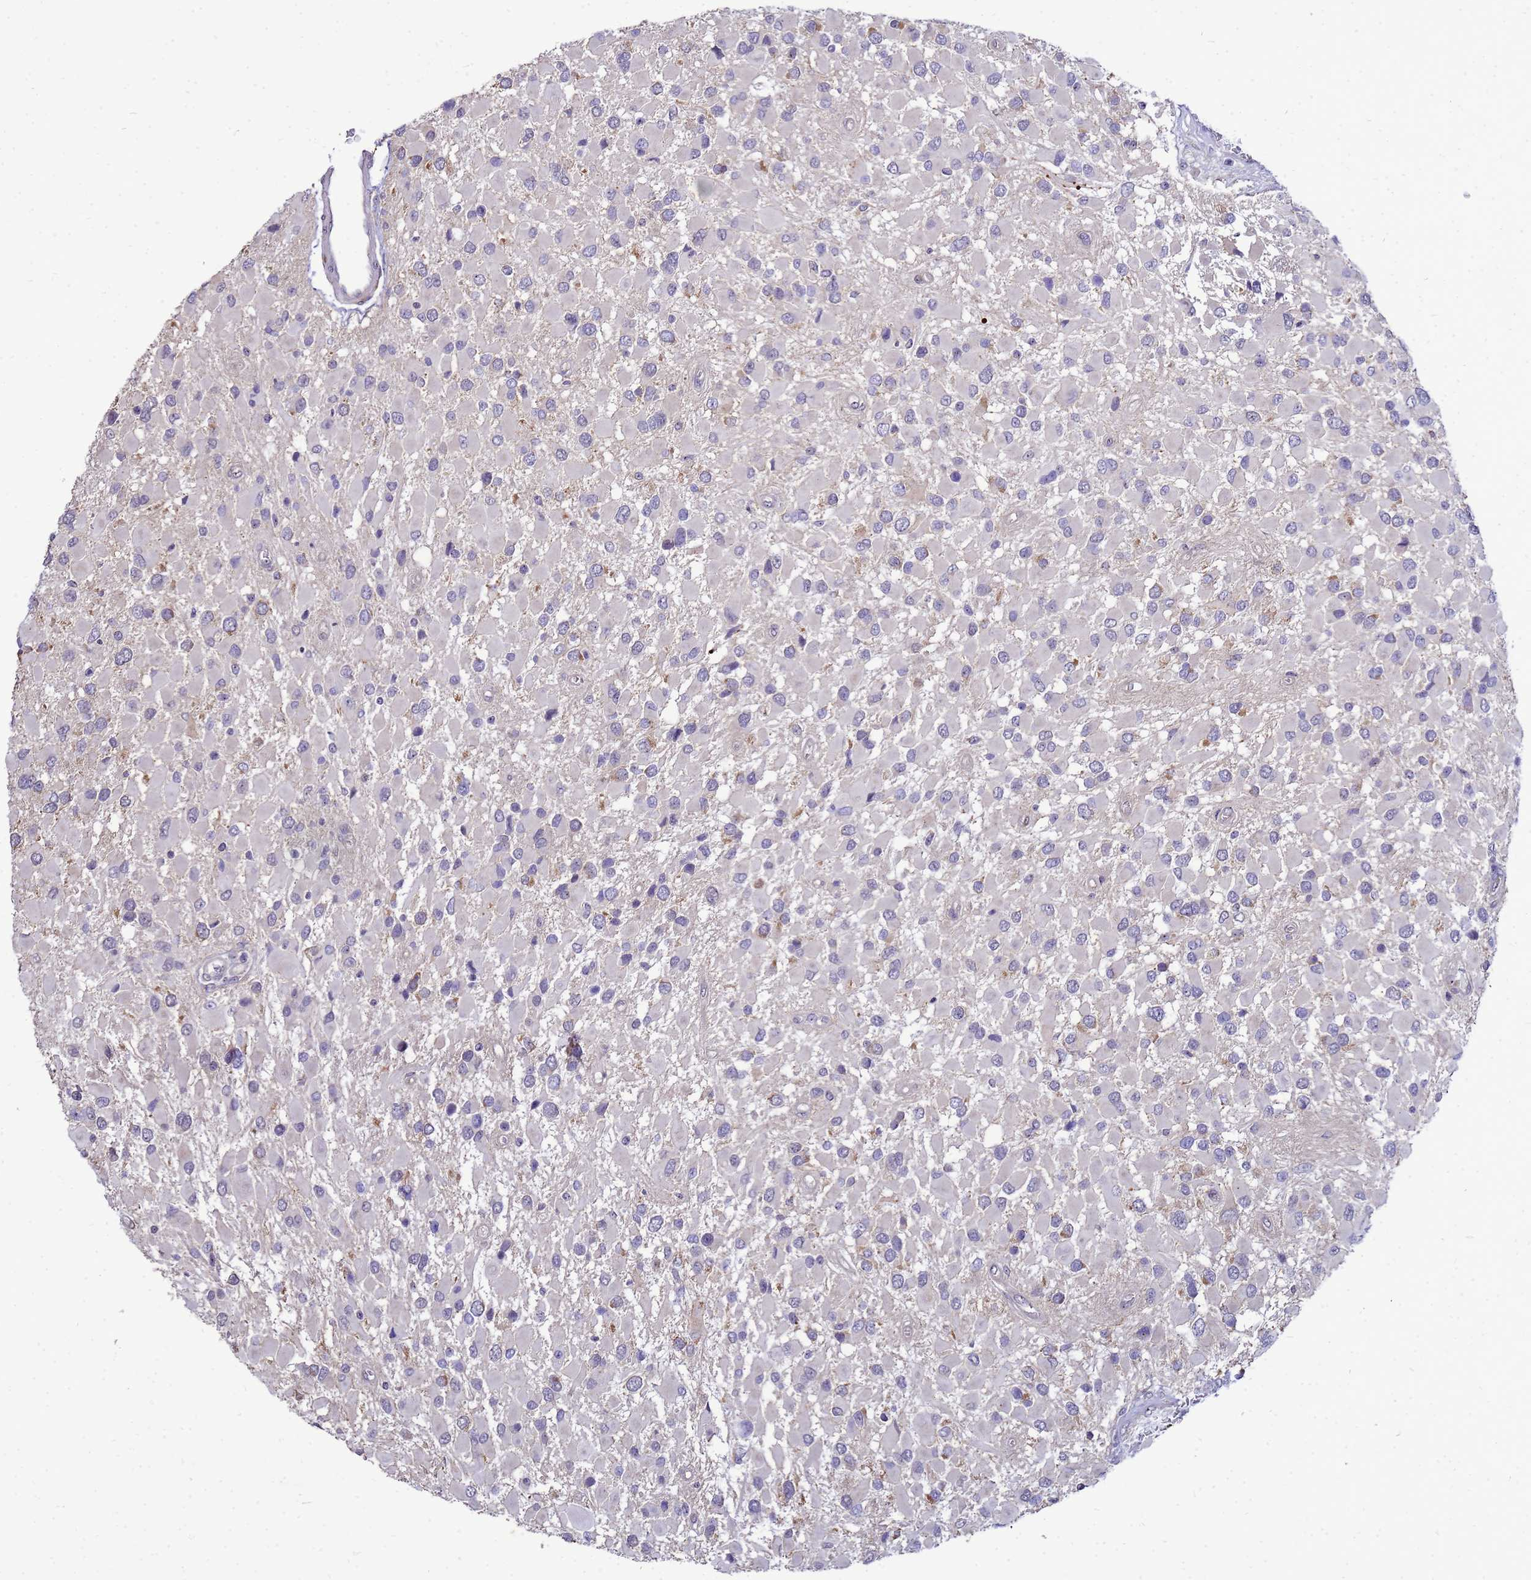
{"staining": {"intensity": "negative", "quantity": "none", "location": "none"}, "tissue": "glioma", "cell_type": "Tumor cells", "image_type": "cancer", "snomed": [{"axis": "morphology", "description": "Glioma, malignant, High grade"}, {"axis": "topography", "description": "Brain"}], "caption": "High magnification brightfield microscopy of malignant glioma (high-grade) stained with DAB (brown) and counterstained with hematoxylin (blue): tumor cells show no significant expression.", "gene": "RSPO1", "patient": {"sex": "male", "age": 53}}